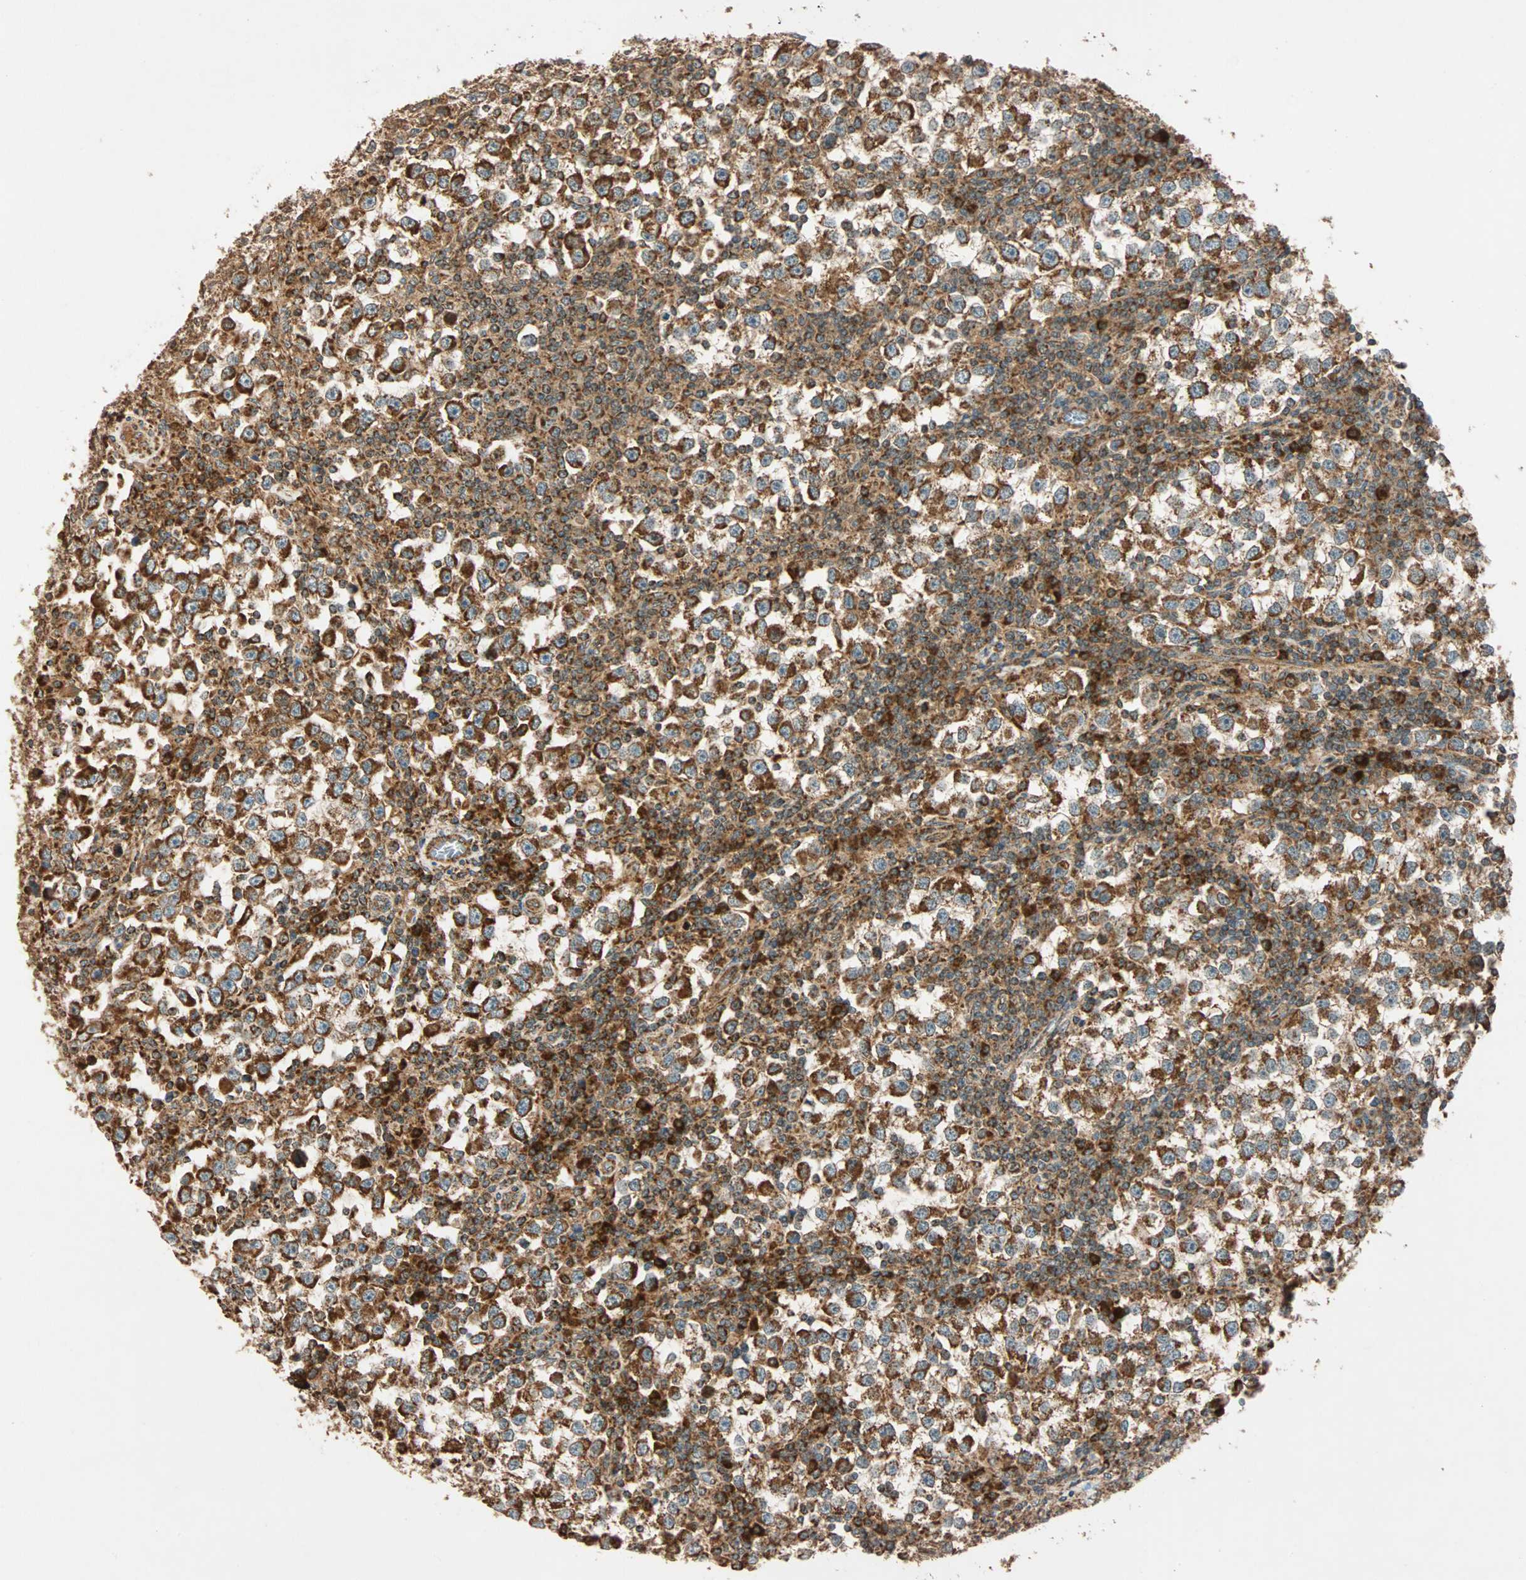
{"staining": {"intensity": "strong", "quantity": ">75%", "location": "cytoplasmic/membranous"}, "tissue": "testis cancer", "cell_type": "Tumor cells", "image_type": "cancer", "snomed": [{"axis": "morphology", "description": "Seminoma, NOS"}, {"axis": "topography", "description": "Testis"}], "caption": "Testis seminoma stained with a brown dye exhibits strong cytoplasmic/membranous positive positivity in approximately >75% of tumor cells.", "gene": "MAPK1", "patient": {"sex": "male", "age": 65}}